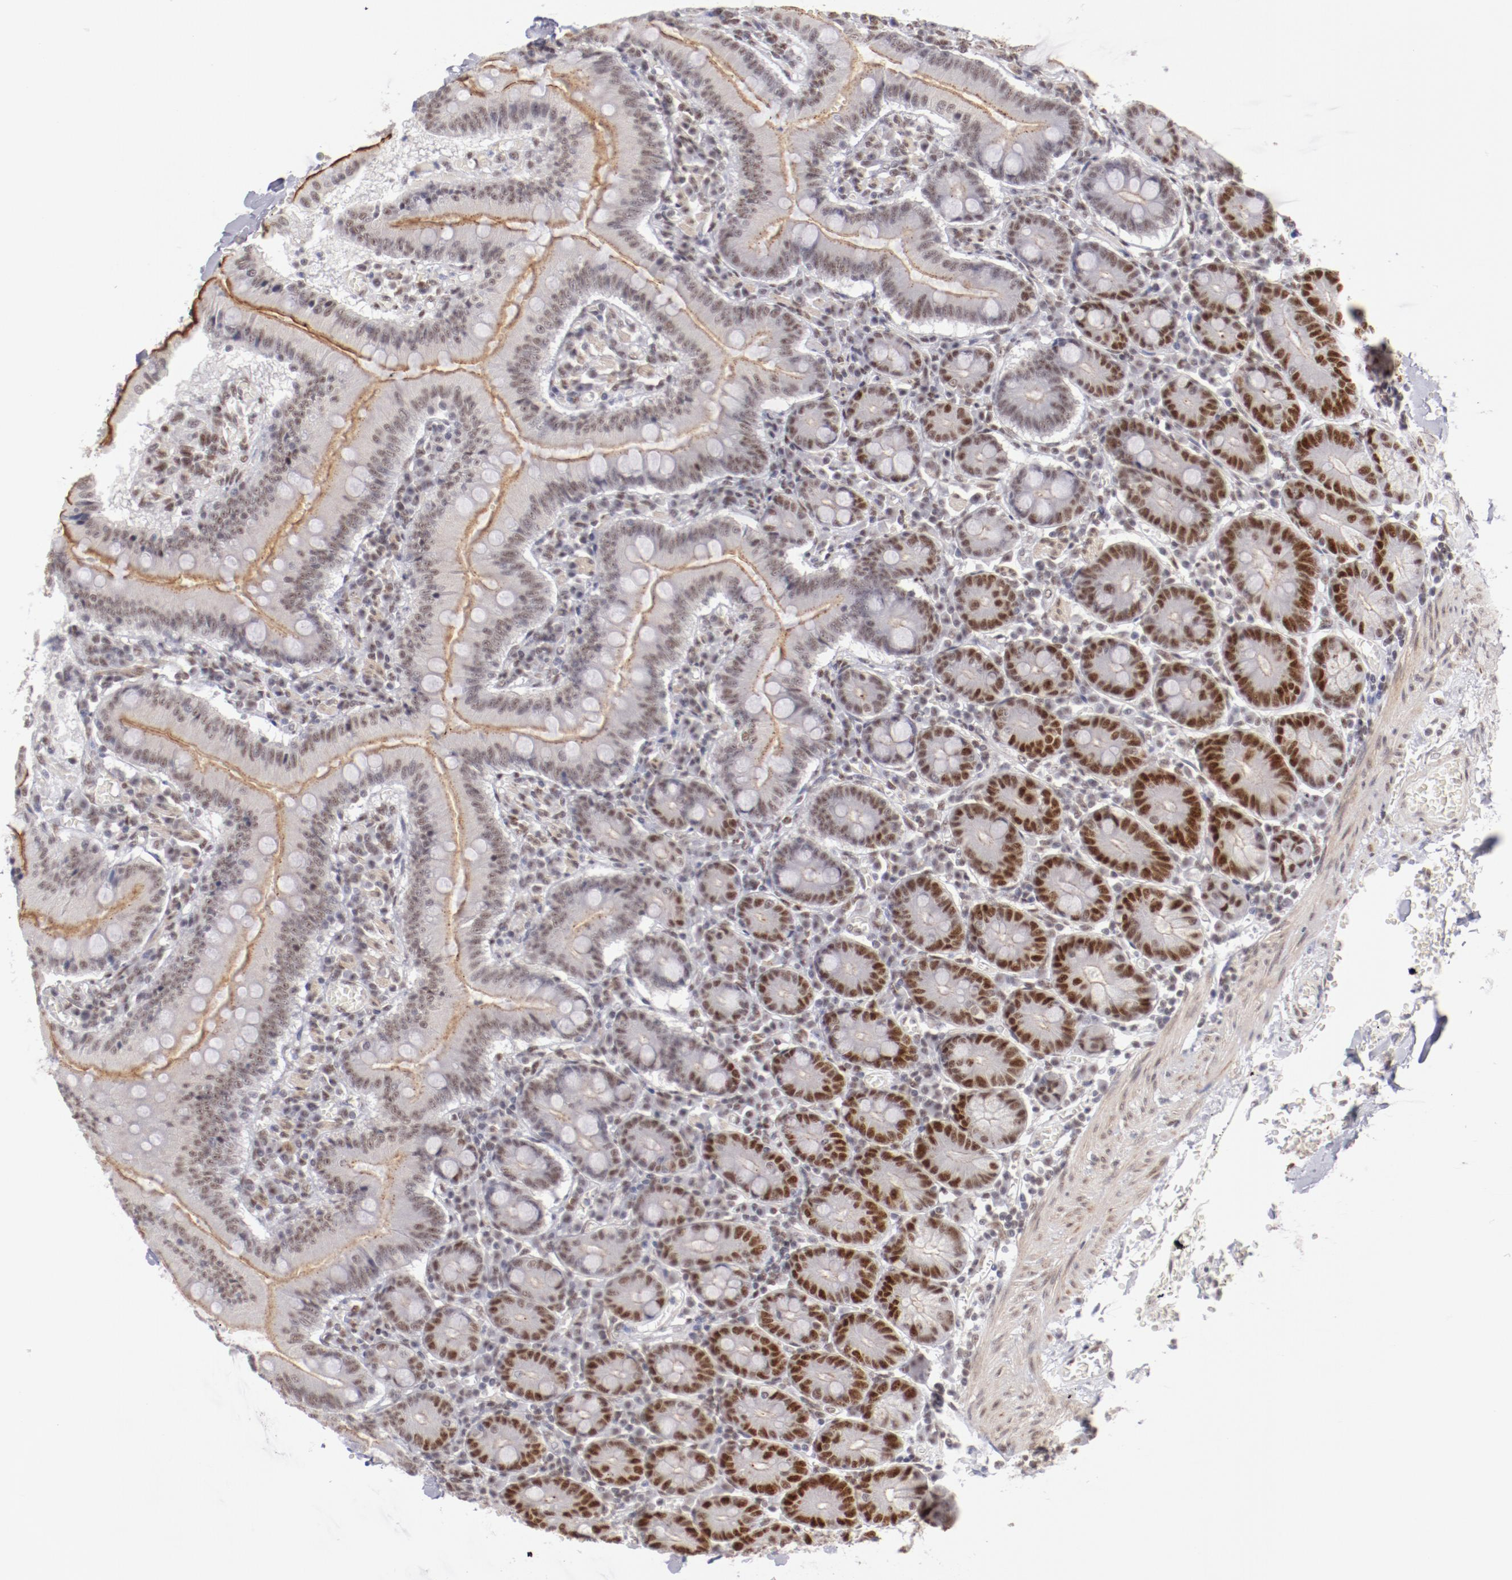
{"staining": {"intensity": "strong", "quantity": "25%-75%", "location": "cytoplasmic/membranous,nuclear"}, "tissue": "small intestine", "cell_type": "Glandular cells", "image_type": "normal", "snomed": [{"axis": "morphology", "description": "Normal tissue, NOS"}, {"axis": "topography", "description": "Small intestine"}], "caption": "Immunohistochemical staining of unremarkable small intestine demonstrates high levels of strong cytoplasmic/membranous,nuclear staining in approximately 25%-75% of glandular cells. The staining was performed using DAB, with brown indicating positive protein expression. Nuclei are stained blue with hematoxylin.", "gene": "TFAP4", "patient": {"sex": "male", "age": 71}}